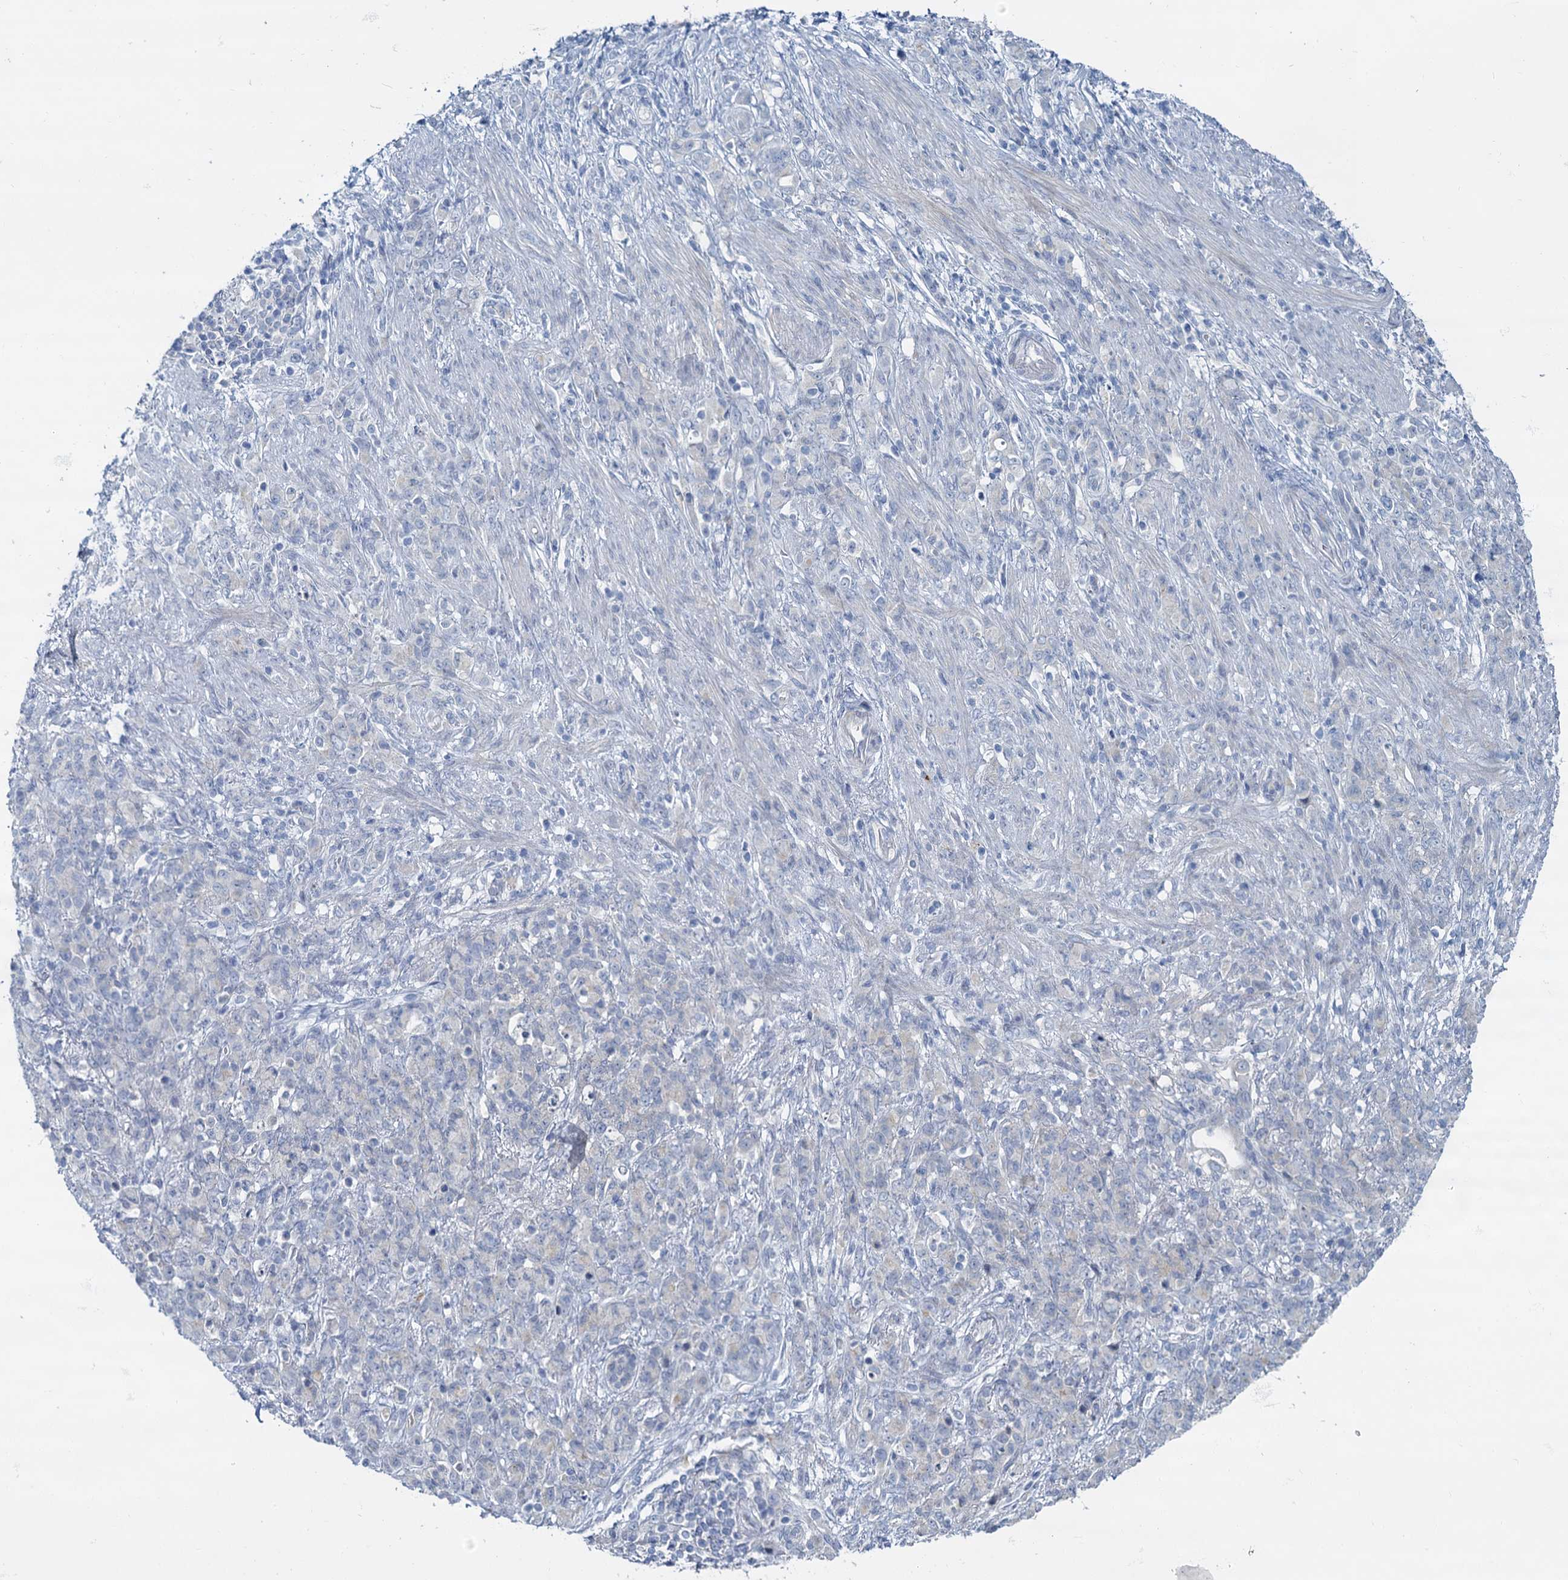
{"staining": {"intensity": "negative", "quantity": "none", "location": "none"}, "tissue": "stomach cancer", "cell_type": "Tumor cells", "image_type": "cancer", "snomed": [{"axis": "morphology", "description": "Adenocarcinoma, NOS"}, {"axis": "topography", "description": "Stomach"}], "caption": "IHC of adenocarcinoma (stomach) displays no expression in tumor cells.", "gene": "ACRBP", "patient": {"sex": "female", "age": 79}}